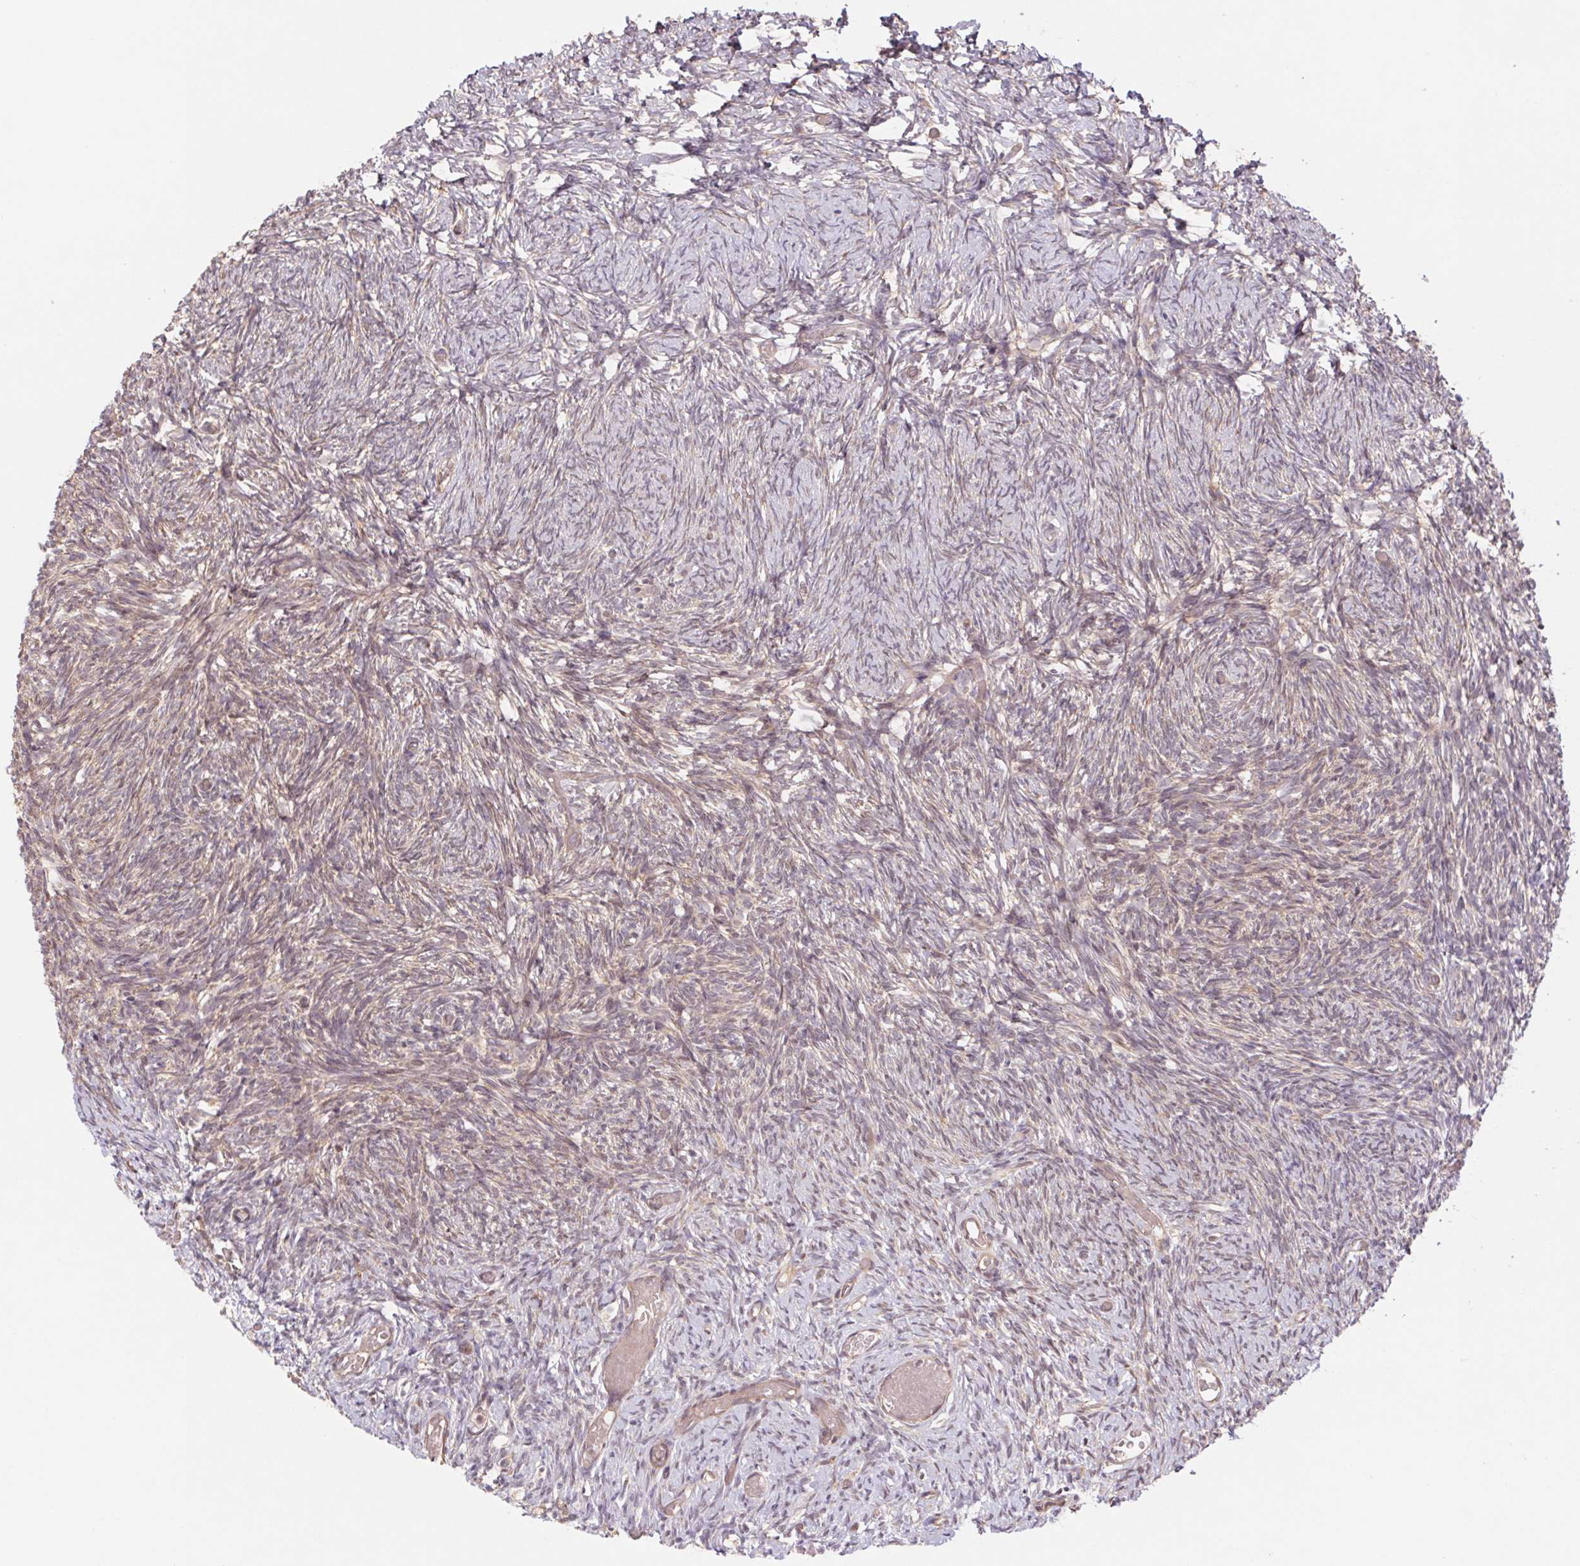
{"staining": {"intensity": "moderate", "quantity": ">75%", "location": "cytoplasmic/membranous"}, "tissue": "ovary", "cell_type": "Follicle cells", "image_type": "normal", "snomed": [{"axis": "morphology", "description": "Normal tissue, NOS"}, {"axis": "topography", "description": "Ovary"}], "caption": "About >75% of follicle cells in unremarkable ovary demonstrate moderate cytoplasmic/membranous protein expression as visualized by brown immunohistochemical staining.", "gene": "RRM1", "patient": {"sex": "female", "age": 39}}